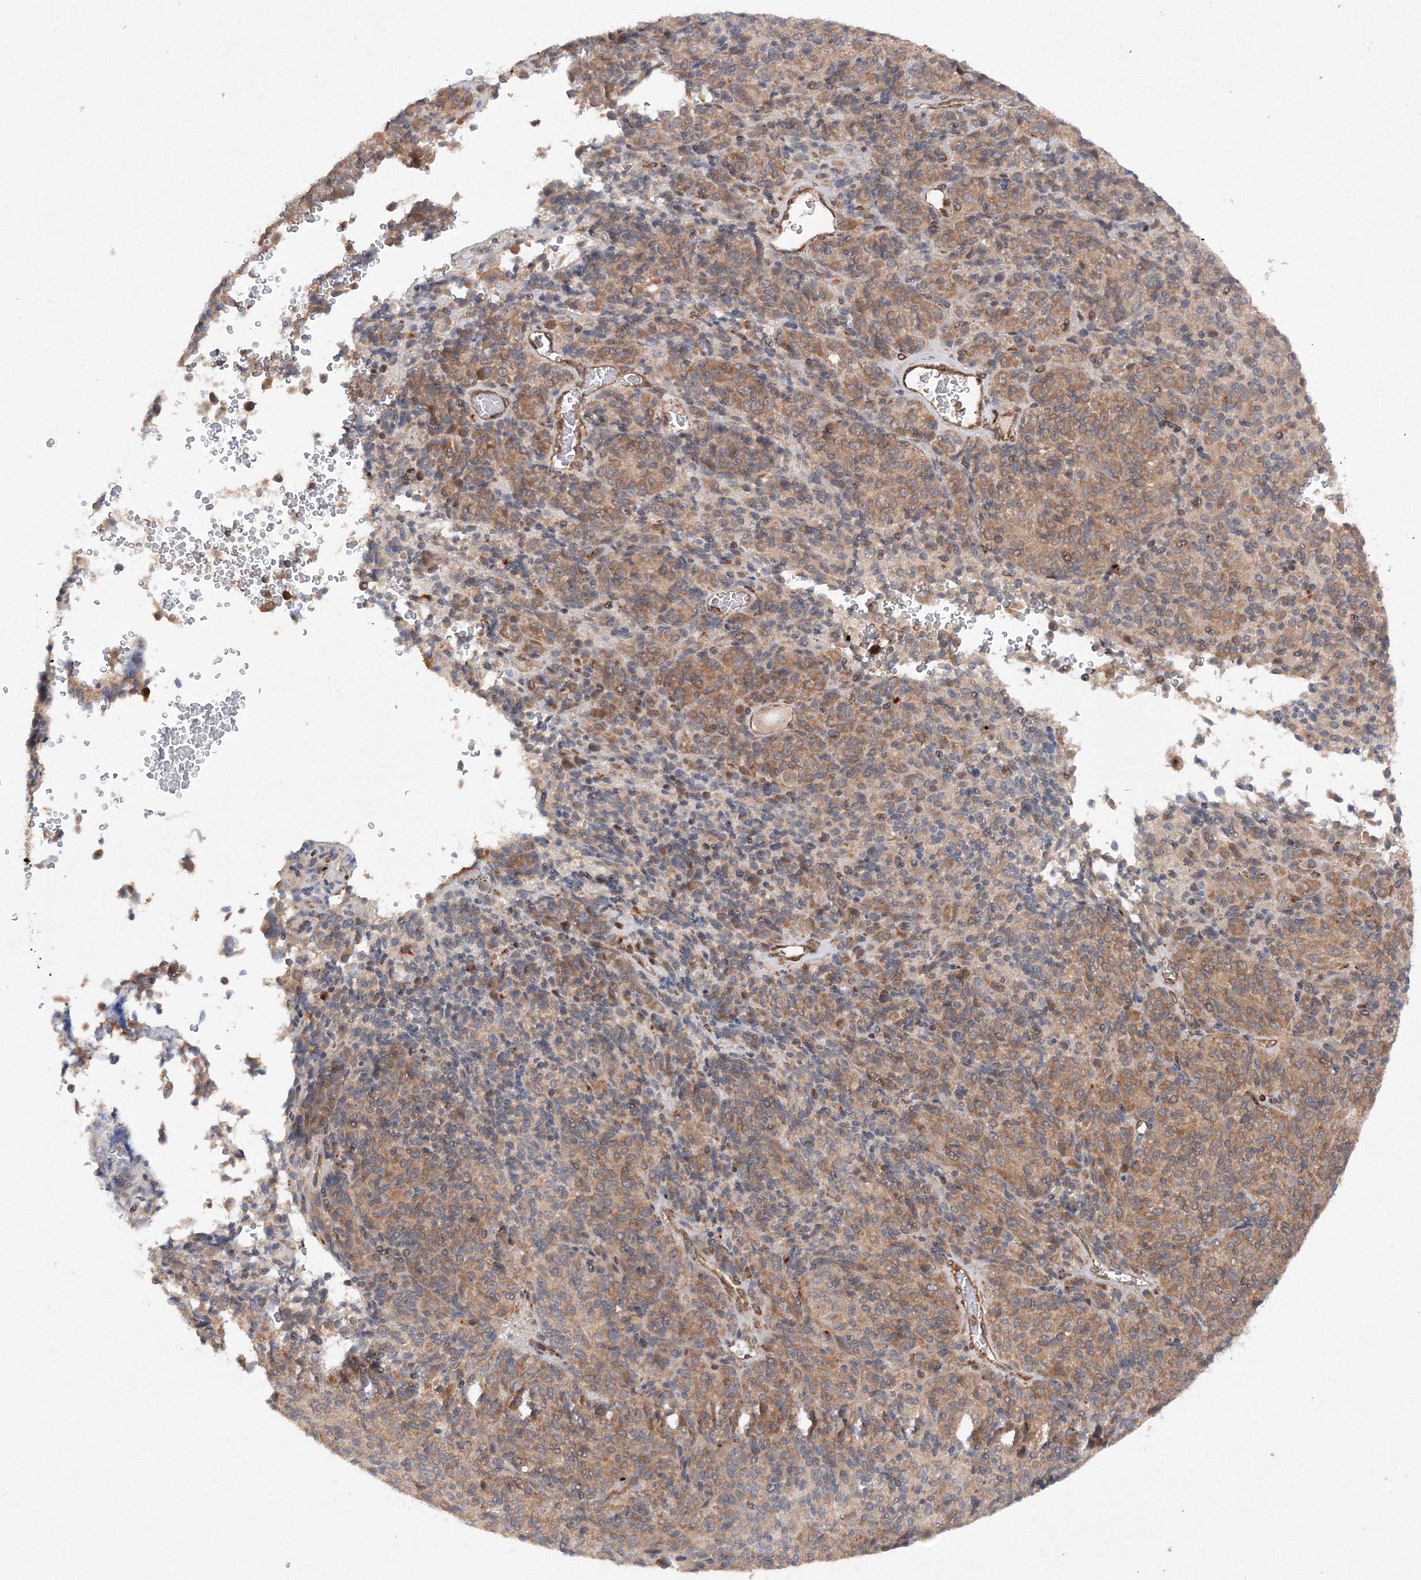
{"staining": {"intensity": "moderate", "quantity": ">75%", "location": "cytoplasmic/membranous"}, "tissue": "melanoma", "cell_type": "Tumor cells", "image_type": "cancer", "snomed": [{"axis": "morphology", "description": "Malignant melanoma, Metastatic site"}, {"axis": "topography", "description": "Brain"}], "caption": "Immunohistochemical staining of human melanoma demonstrates moderate cytoplasmic/membranous protein expression in approximately >75% of tumor cells.", "gene": "DCTD", "patient": {"sex": "female", "age": 56}}